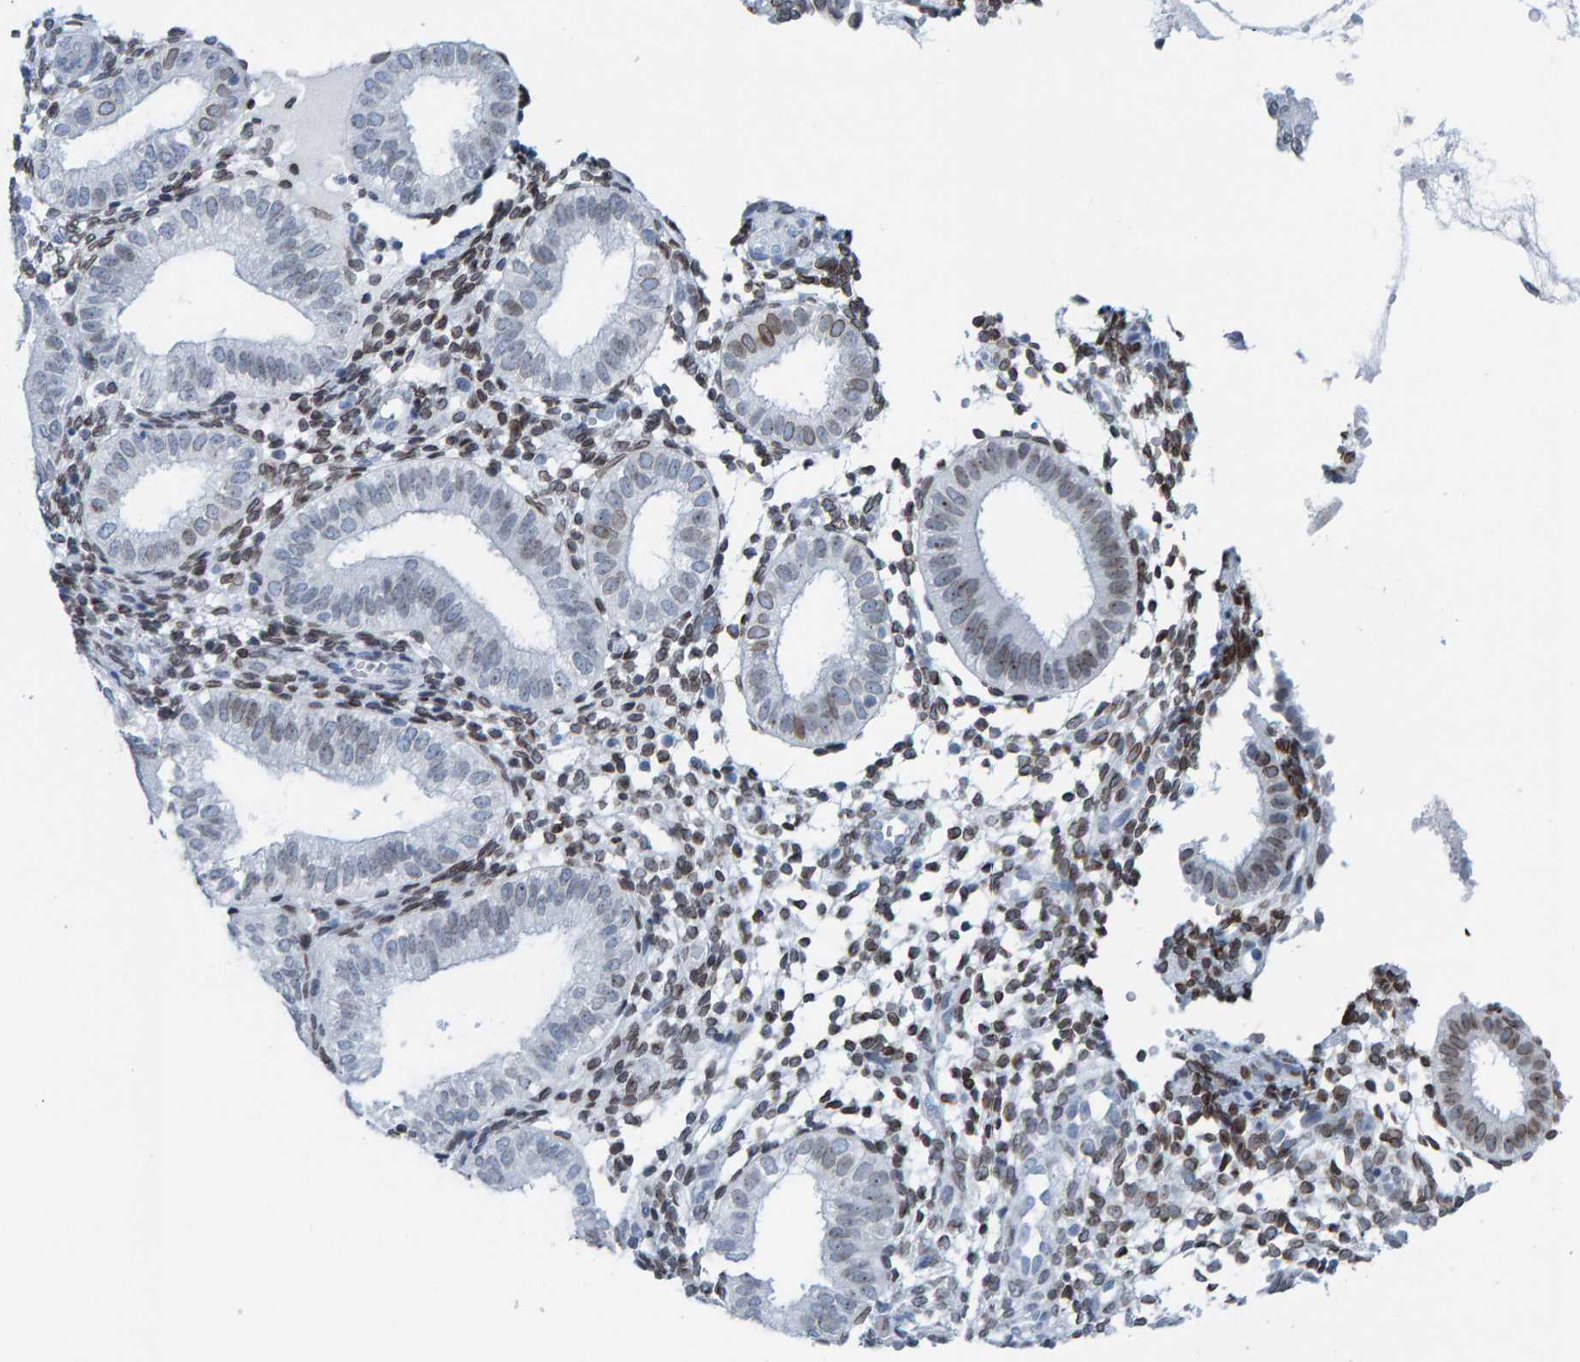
{"staining": {"intensity": "moderate", "quantity": "25%-75%", "location": "cytoplasmic/membranous,nuclear"}, "tissue": "endometrium", "cell_type": "Cells in endometrial stroma", "image_type": "normal", "snomed": [{"axis": "morphology", "description": "Normal tissue, NOS"}, {"axis": "topography", "description": "Endometrium"}], "caption": "A medium amount of moderate cytoplasmic/membranous,nuclear positivity is present in about 25%-75% of cells in endometrial stroma in benign endometrium. (DAB (3,3'-diaminobenzidine) IHC, brown staining for protein, blue staining for nuclei).", "gene": "LMNB2", "patient": {"sex": "female", "age": 39}}